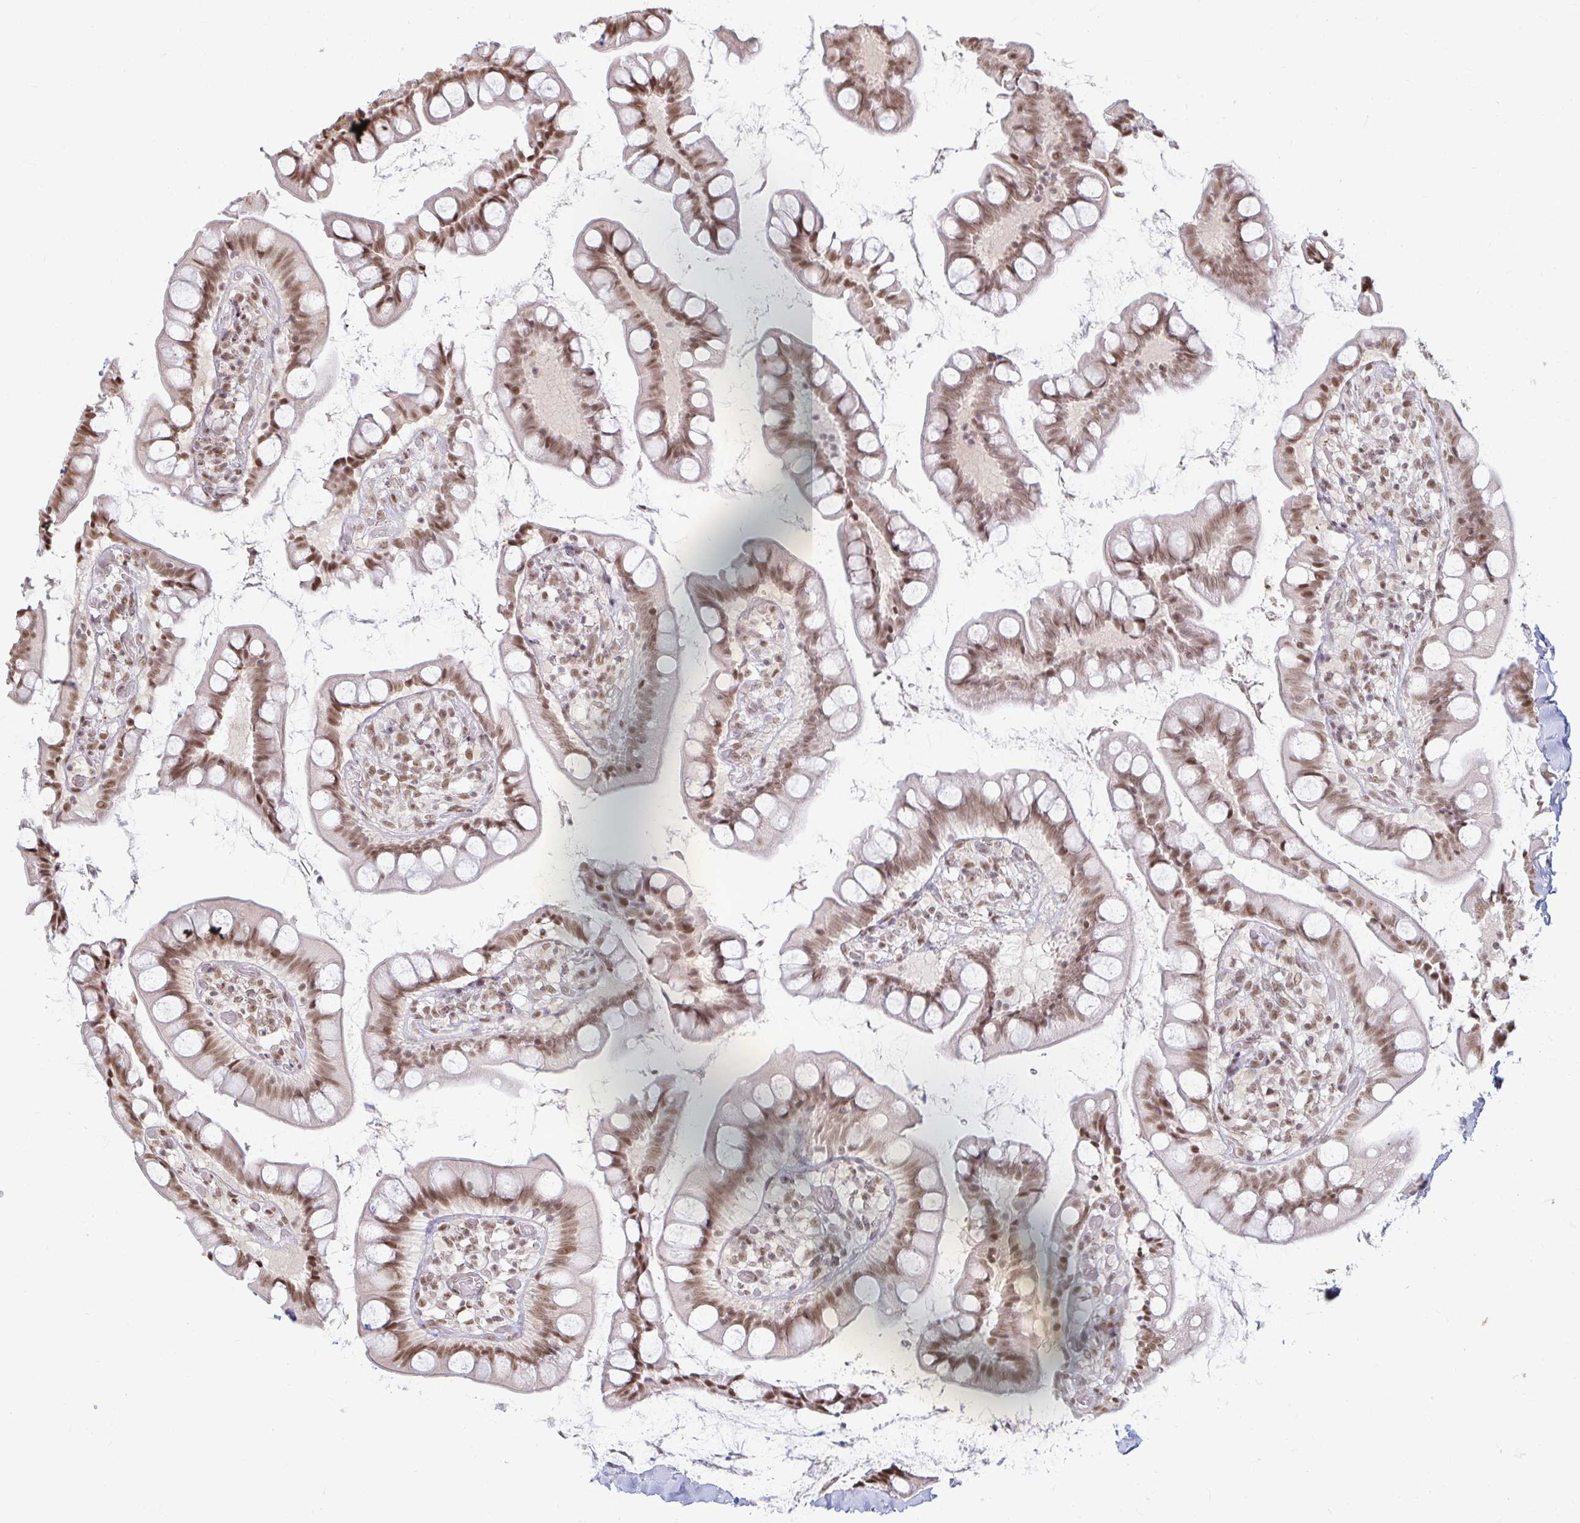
{"staining": {"intensity": "moderate", "quantity": ">75%", "location": "nuclear"}, "tissue": "small intestine", "cell_type": "Glandular cells", "image_type": "normal", "snomed": [{"axis": "morphology", "description": "Normal tissue, NOS"}, {"axis": "topography", "description": "Small intestine"}], "caption": "This micrograph shows unremarkable small intestine stained with immunohistochemistry (IHC) to label a protein in brown. The nuclear of glandular cells show moderate positivity for the protein. Nuclei are counter-stained blue.", "gene": "HNRNPU", "patient": {"sex": "male", "age": 70}}